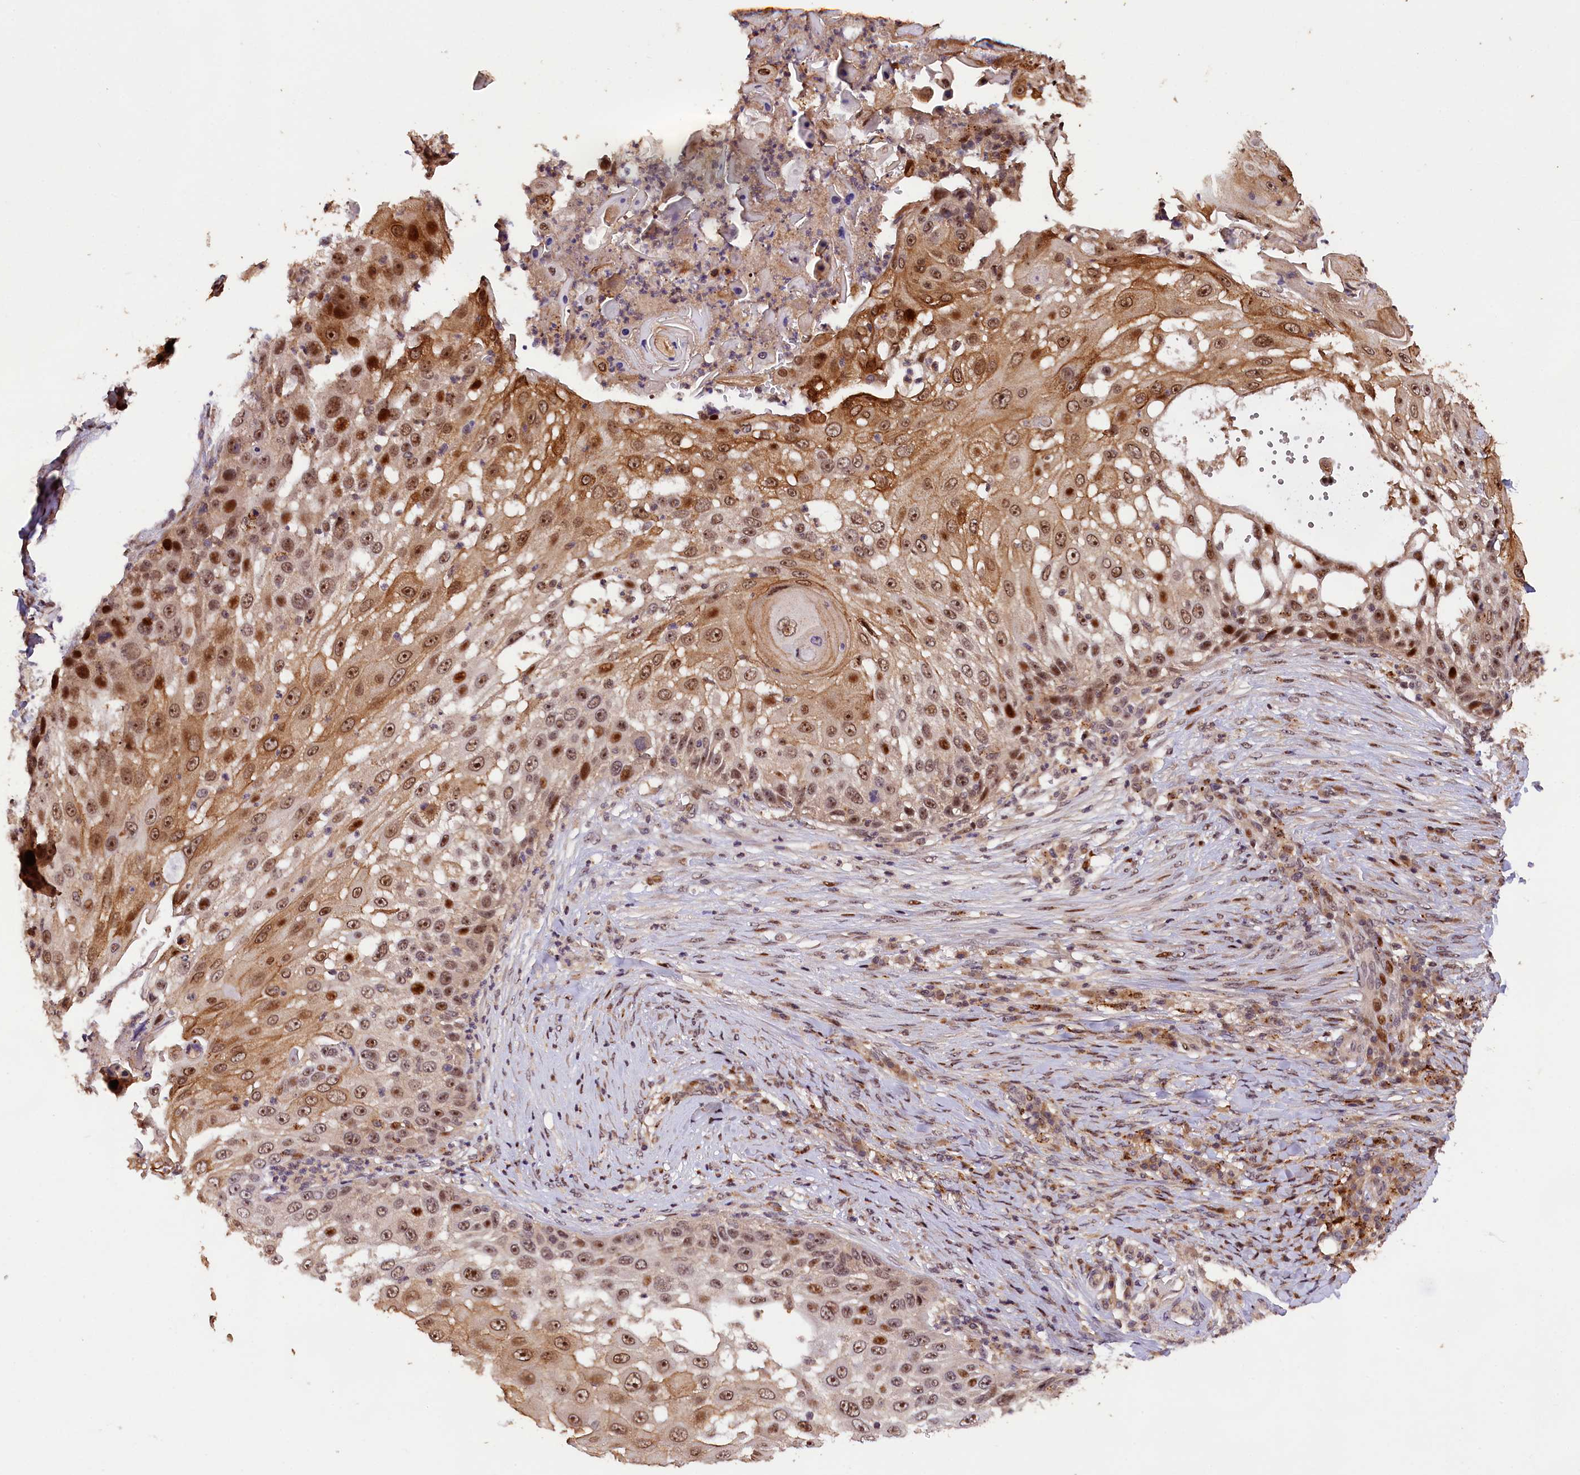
{"staining": {"intensity": "moderate", "quantity": ">75%", "location": "cytoplasmic/membranous,nuclear"}, "tissue": "skin cancer", "cell_type": "Tumor cells", "image_type": "cancer", "snomed": [{"axis": "morphology", "description": "Squamous cell carcinoma, NOS"}, {"axis": "topography", "description": "Skin"}], "caption": "Immunohistochemical staining of skin cancer demonstrates medium levels of moderate cytoplasmic/membranous and nuclear positivity in about >75% of tumor cells.", "gene": "PHAF1", "patient": {"sex": "female", "age": 44}}